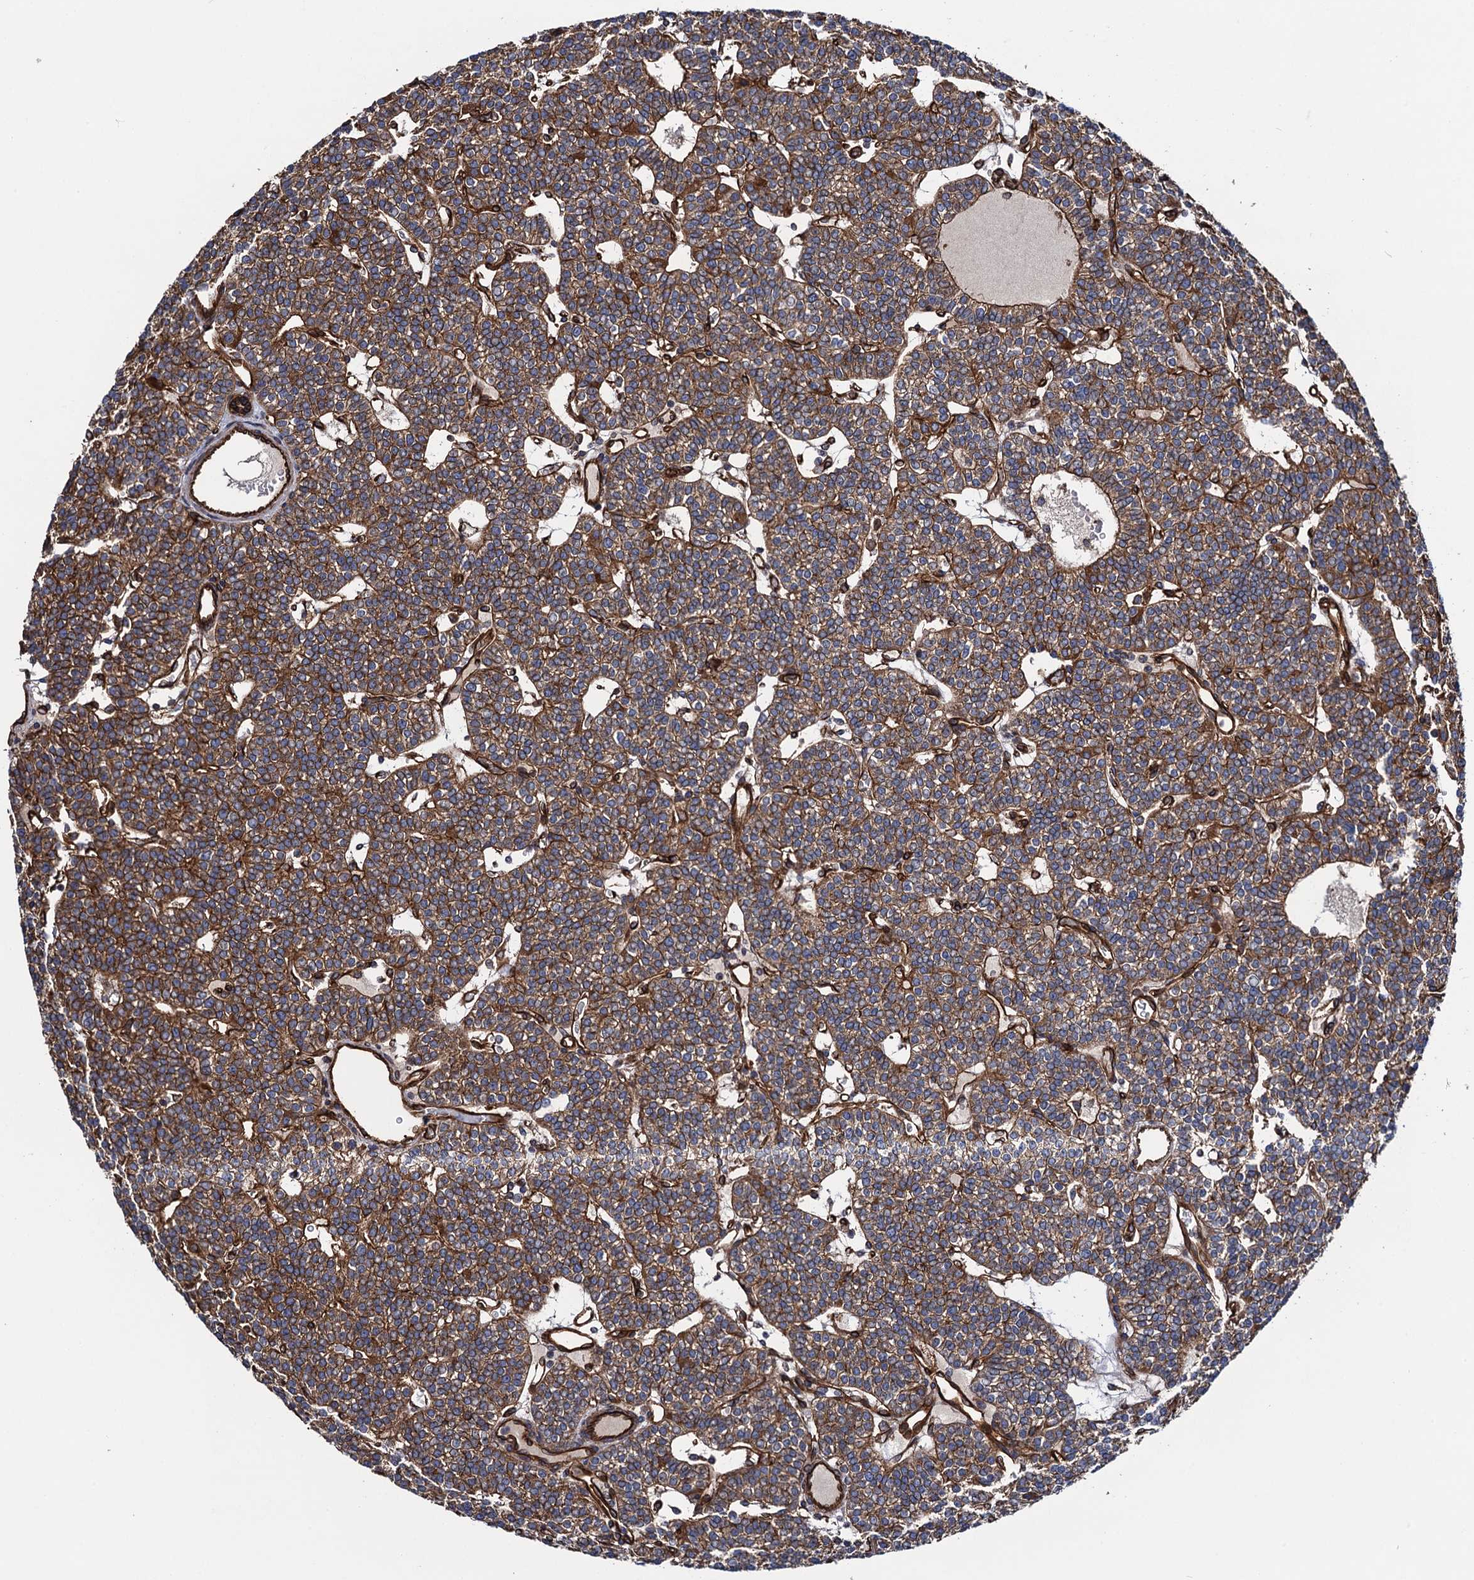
{"staining": {"intensity": "moderate", "quantity": ">75%", "location": "cytoplasmic/membranous"}, "tissue": "parathyroid gland", "cell_type": "Glandular cells", "image_type": "normal", "snomed": [{"axis": "morphology", "description": "Normal tissue, NOS"}, {"axis": "topography", "description": "Parathyroid gland"}], "caption": "IHC histopathology image of benign parathyroid gland stained for a protein (brown), which exhibits medium levels of moderate cytoplasmic/membranous staining in about >75% of glandular cells.", "gene": "CIP2A", "patient": {"sex": "male", "age": 83}}